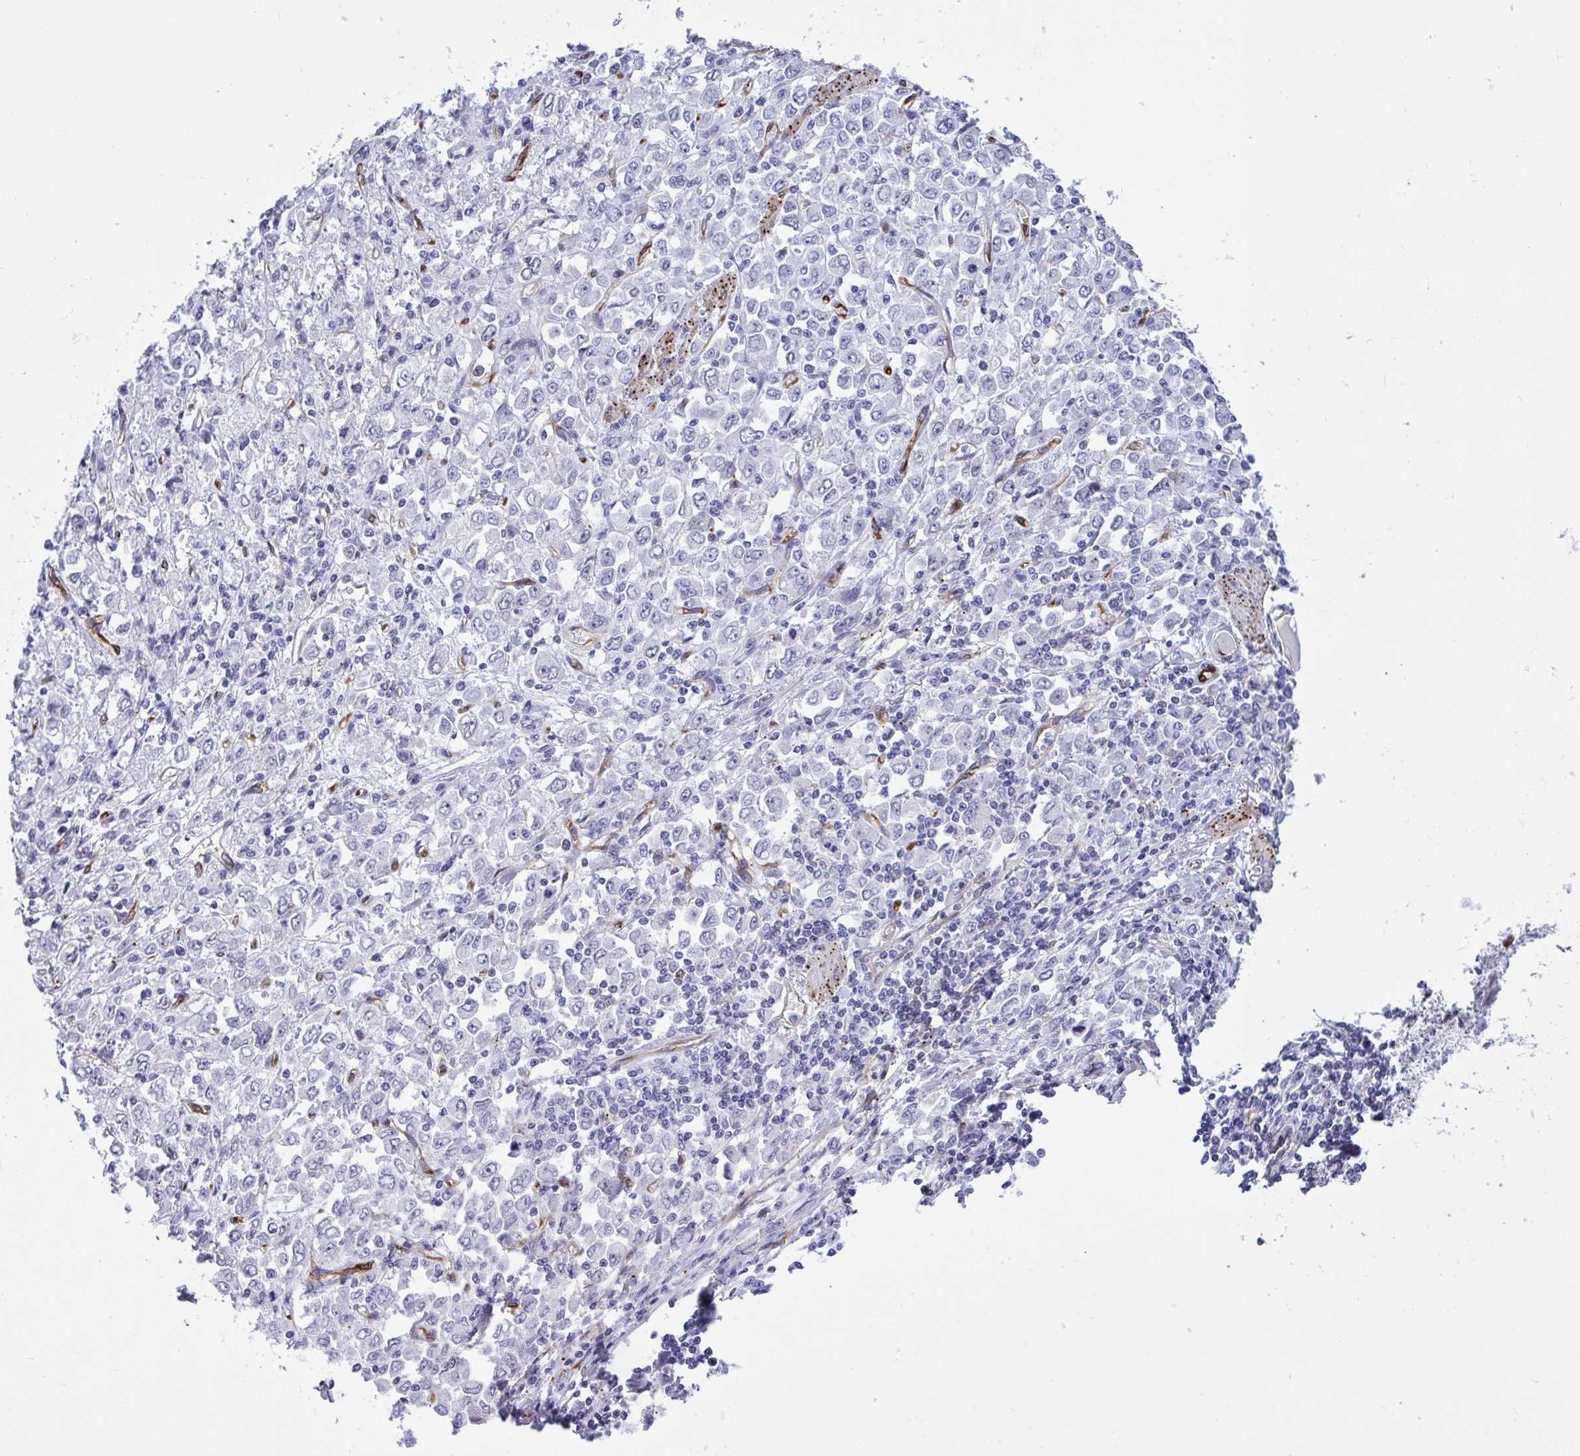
{"staining": {"intensity": "negative", "quantity": "none", "location": "none"}, "tissue": "stomach cancer", "cell_type": "Tumor cells", "image_type": "cancer", "snomed": [{"axis": "morphology", "description": "Adenocarcinoma, NOS"}, {"axis": "topography", "description": "Stomach, upper"}], "caption": "Tumor cells show no significant expression in adenocarcinoma (stomach). (Brightfield microscopy of DAB immunohistochemistry (IHC) at high magnification).", "gene": "EML1", "patient": {"sex": "male", "age": 70}}